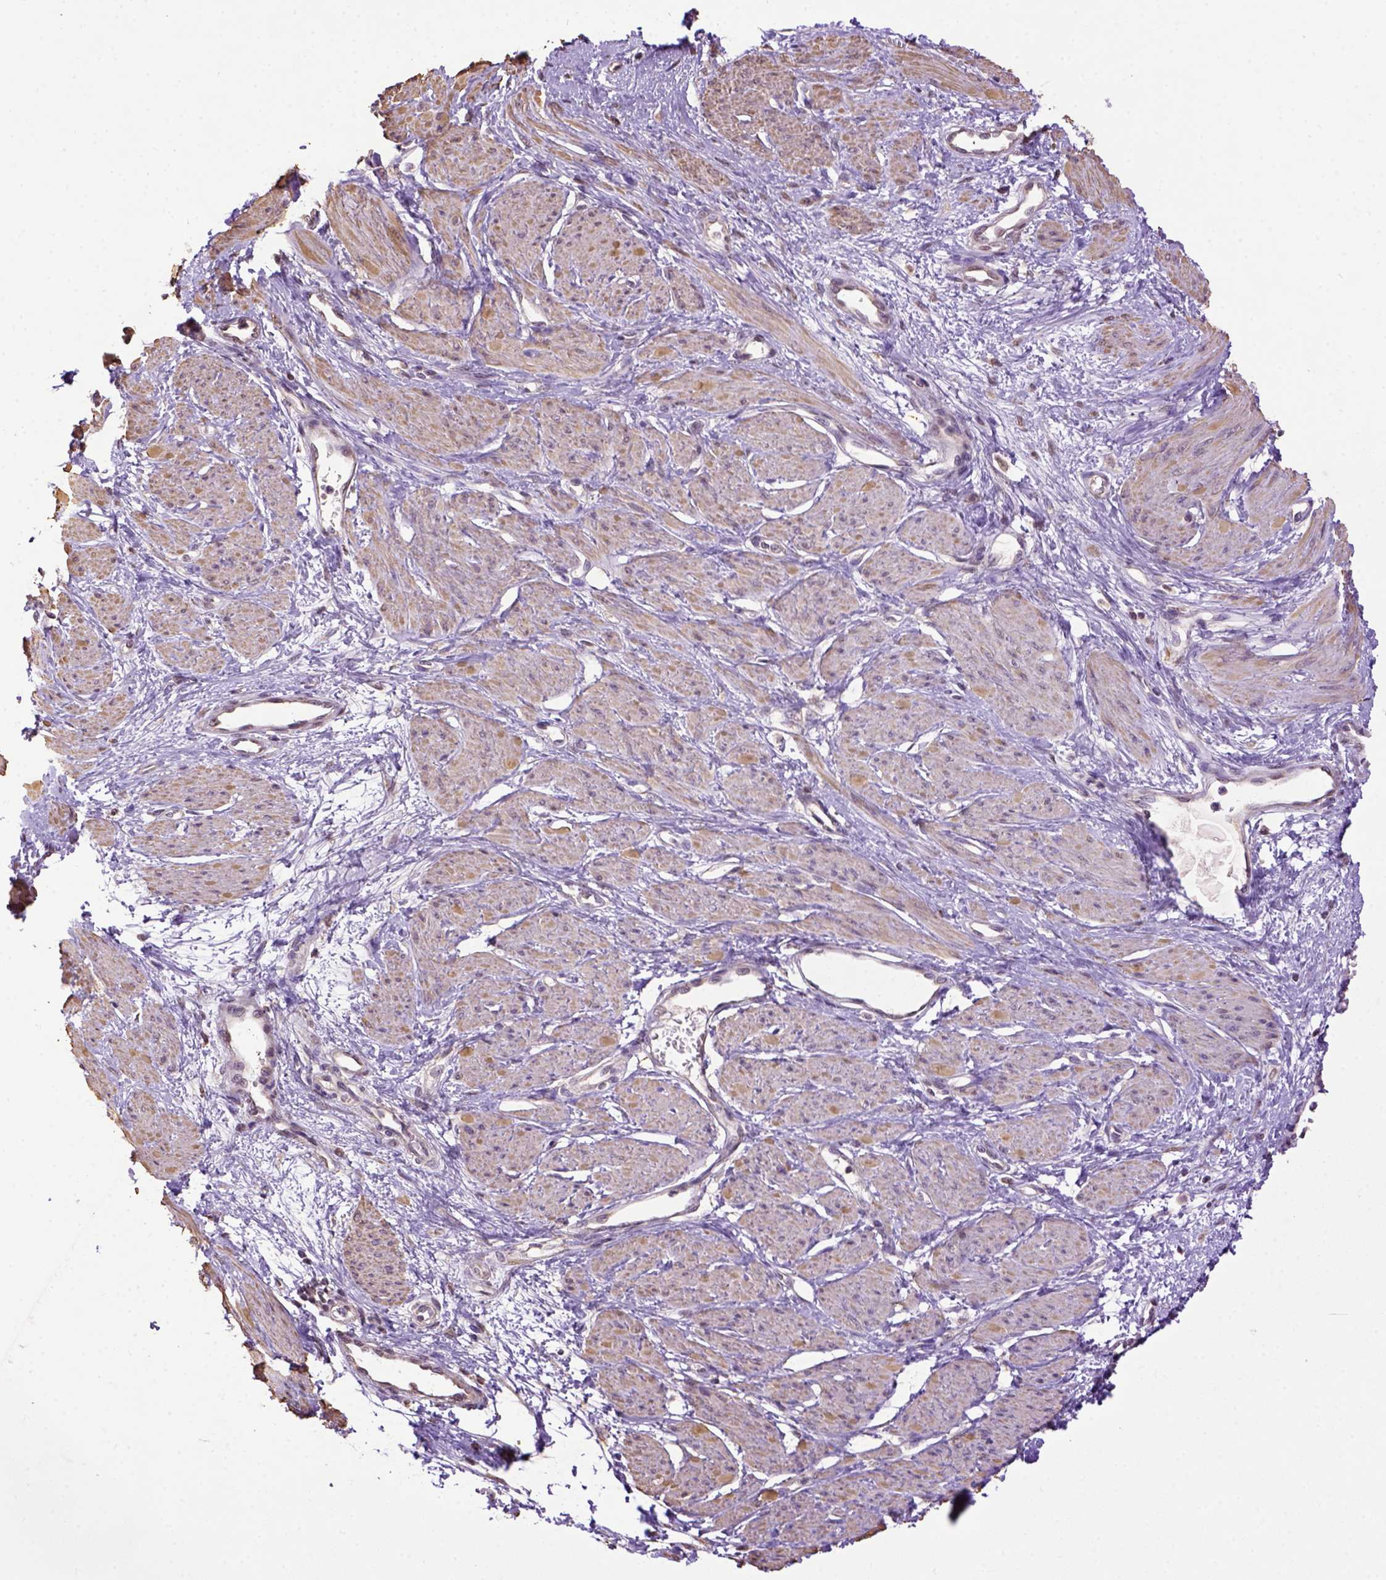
{"staining": {"intensity": "weak", "quantity": "25%-75%", "location": "cytoplasmic/membranous,nuclear"}, "tissue": "smooth muscle", "cell_type": "Smooth muscle cells", "image_type": "normal", "snomed": [{"axis": "morphology", "description": "Normal tissue, NOS"}, {"axis": "topography", "description": "Smooth muscle"}, {"axis": "topography", "description": "Uterus"}], "caption": "IHC (DAB) staining of normal smooth muscle reveals weak cytoplasmic/membranous,nuclear protein expression in about 25%-75% of smooth muscle cells. (Stains: DAB (3,3'-diaminobenzidine) in brown, nuclei in blue, Microscopy: brightfield microscopy at high magnification).", "gene": "WDR17", "patient": {"sex": "female", "age": 39}}